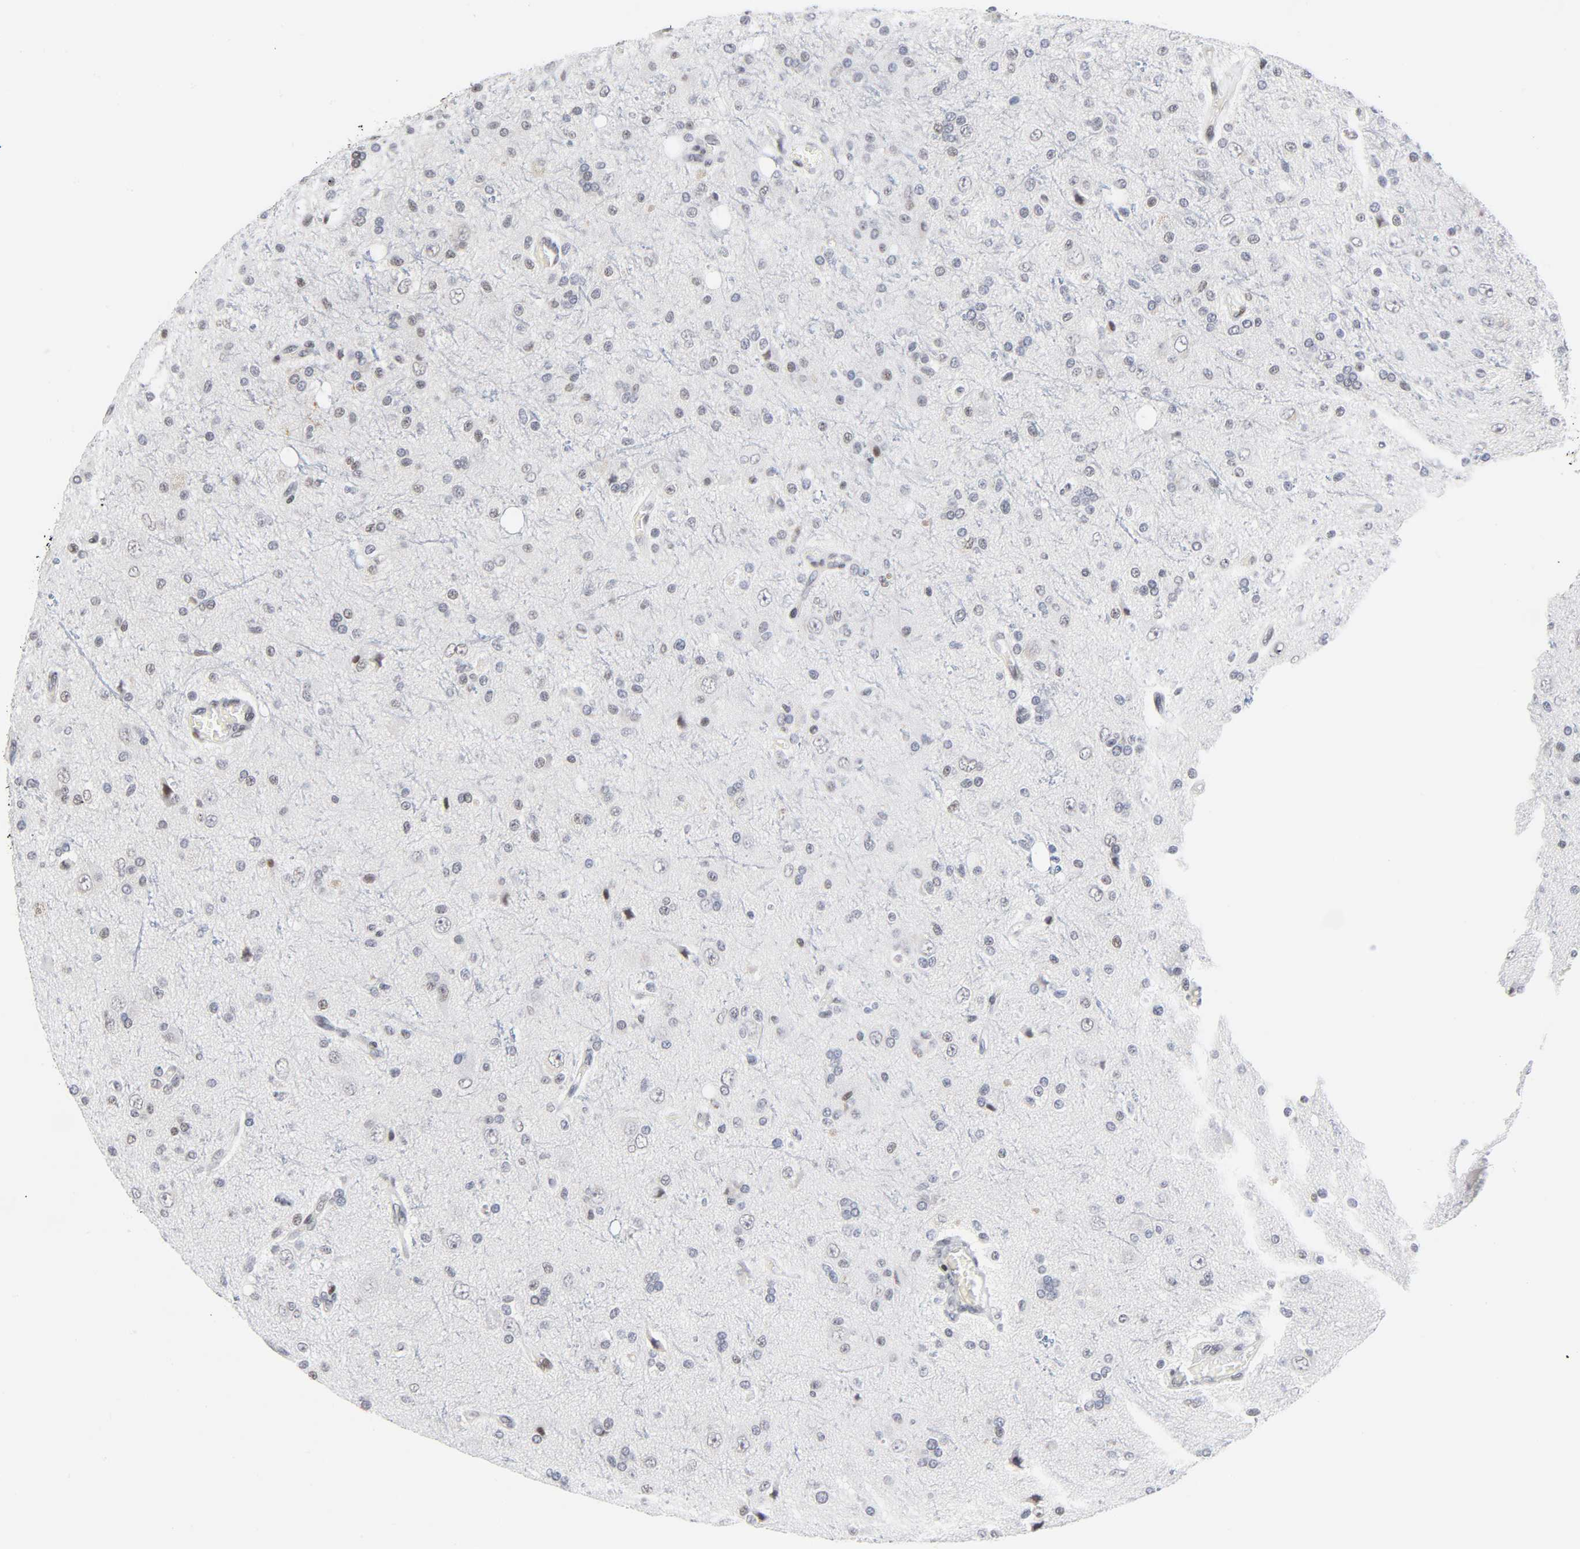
{"staining": {"intensity": "weak", "quantity": "<25%", "location": "nuclear"}, "tissue": "glioma", "cell_type": "Tumor cells", "image_type": "cancer", "snomed": [{"axis": "morphology", "description": "Glioma, malignant, High grade"}, {"axis": "topography", "description": "Brain"}], "caption": "Tumor cells are negative for protein expression in human glioma.", "gene": "DIDO1", "patient": {"sex": "male", "age": 47}}